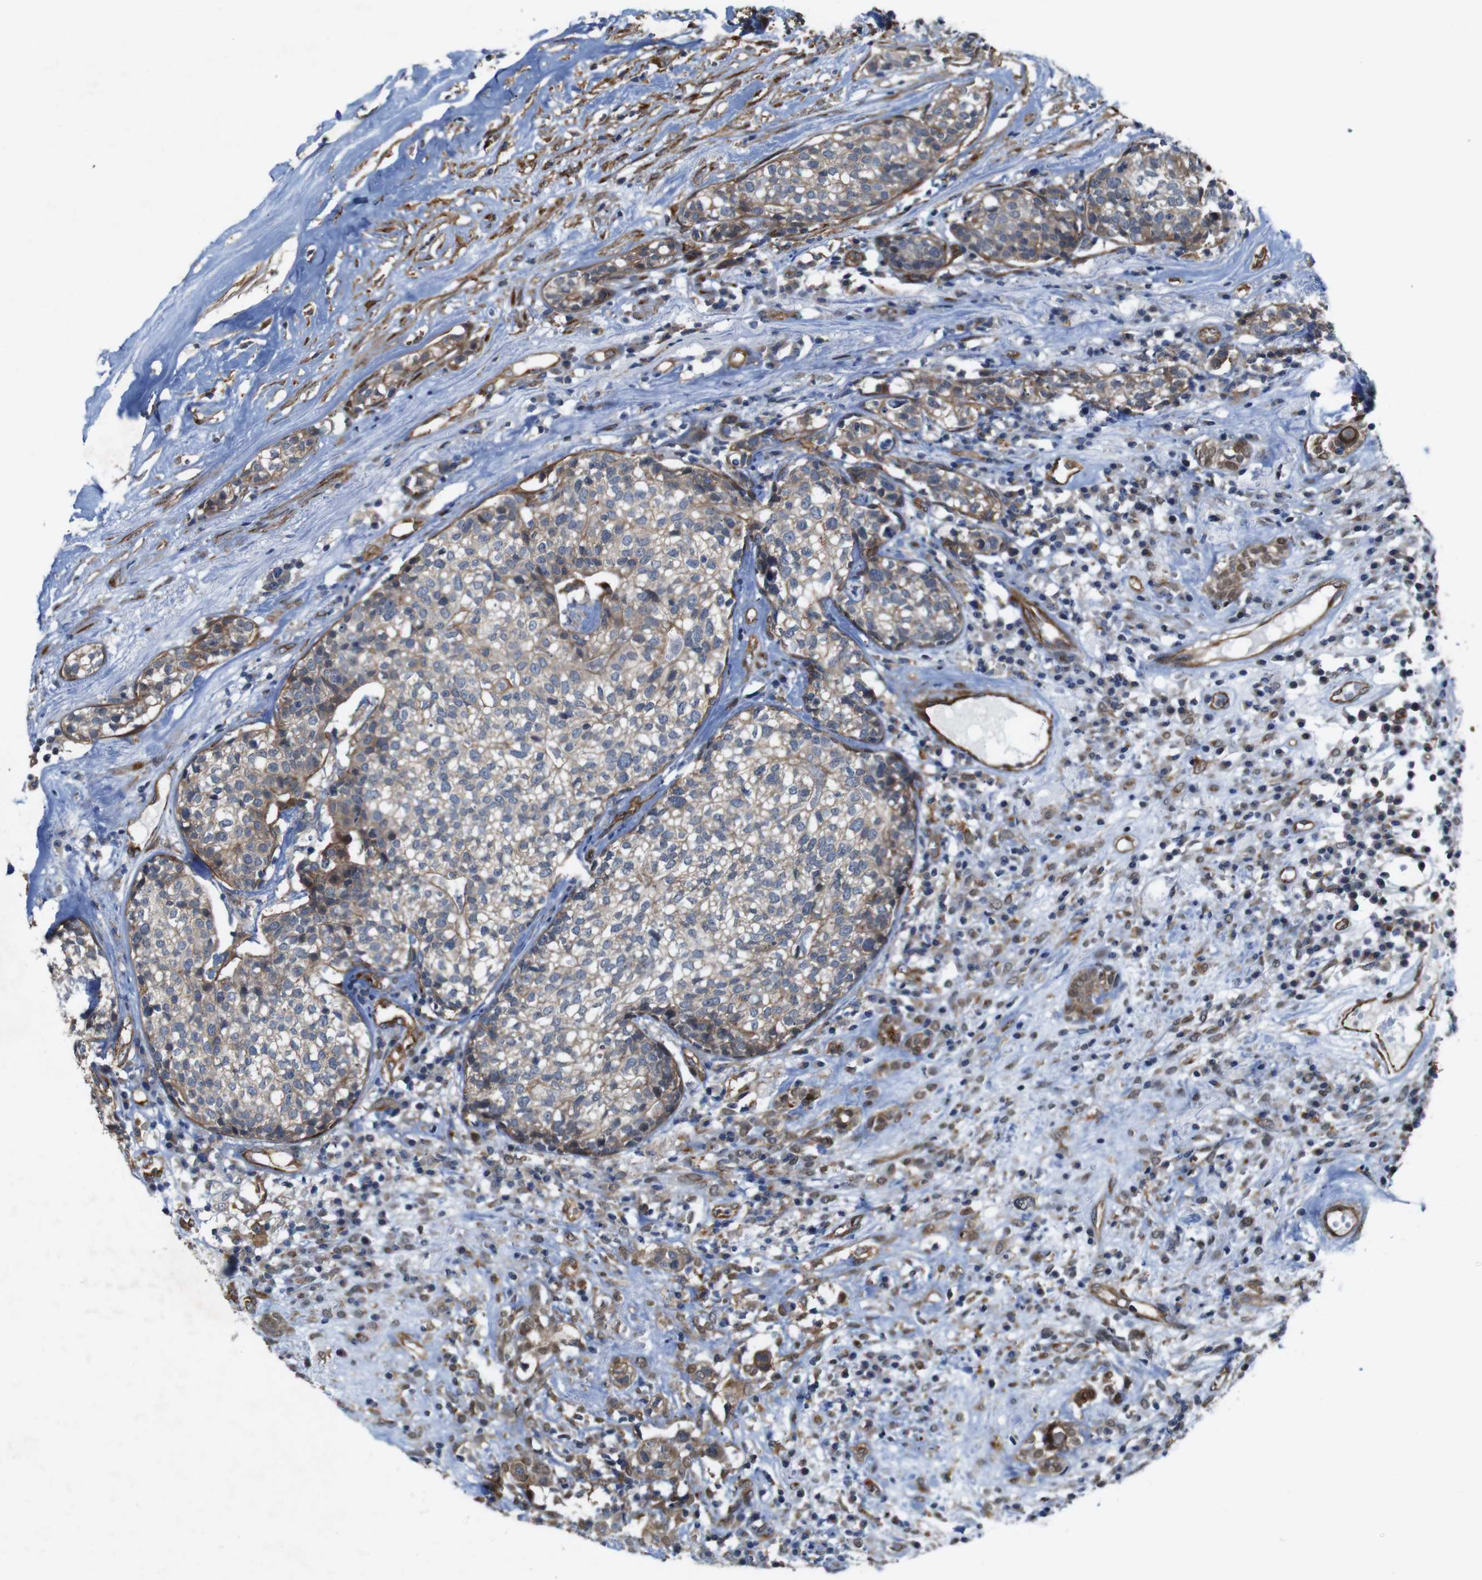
{"staining": {"intensity": "moderate", "quantity": "<25%", "location": "cytoplasmic/membranous"}, "tissue": "head and neck cancer", "cell_type": "Tumor cells", "image_type": "cancer", "snomed": [{"axis": "morphology", "description": "Adenocarcinoma, NOS"}, {"axis": "topography", "description": "Salivary gland"}, {"axis": "topography", "description": "Head-Neck"}], "caption": "Head and neck adenocarcinoma stained with DAB (3,3'-diaminobenzidine) immunohistochemistry (IHC) displays low levels of moderate cytoplasmic/membranous positivity in about <25% of tumor cells.", "gene": "PTGER4", "patient": {"sex": "female", "age": 65}}